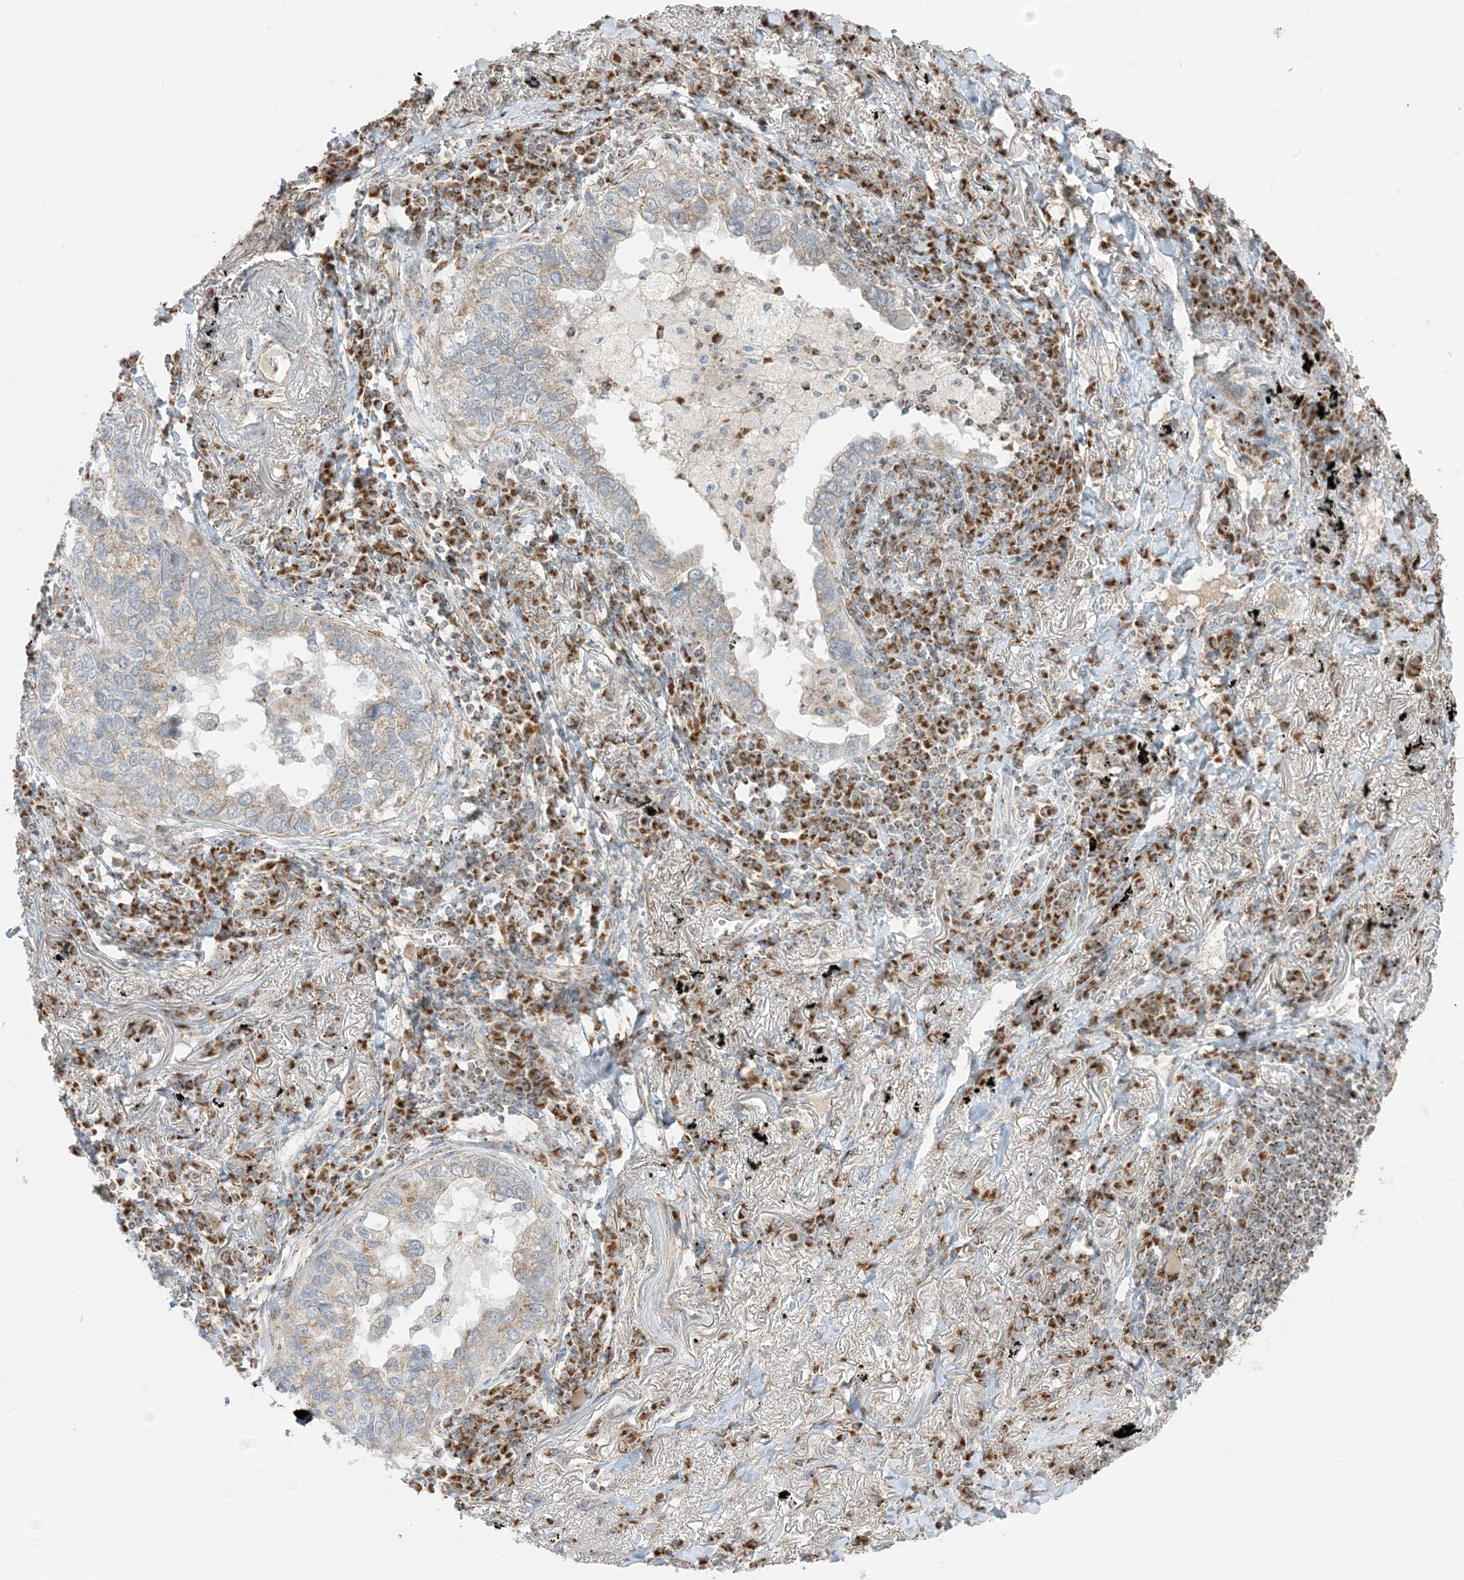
{"staining": {"intensity": "weak", "quantity": "<25%", "location": "cytoplasmic/membranous"}, "tissue": "lung cancer", "cell_type": "Tumor cells", "image_type": "cancer", "snomed": [{"axis": "morphology", "description": "Adenocarcinoma, NOS"}, {"axis": "topography", "description": "Lung"}], "caption": "Immunohistochemistry (IHC) image of human lung cancer (adenocarcinoma) stained for a protein (brown), which demonstrates no positivity in tumor cells.", "gene": "SLC25A12", "patient": {"sex": "male", "age": 65}}